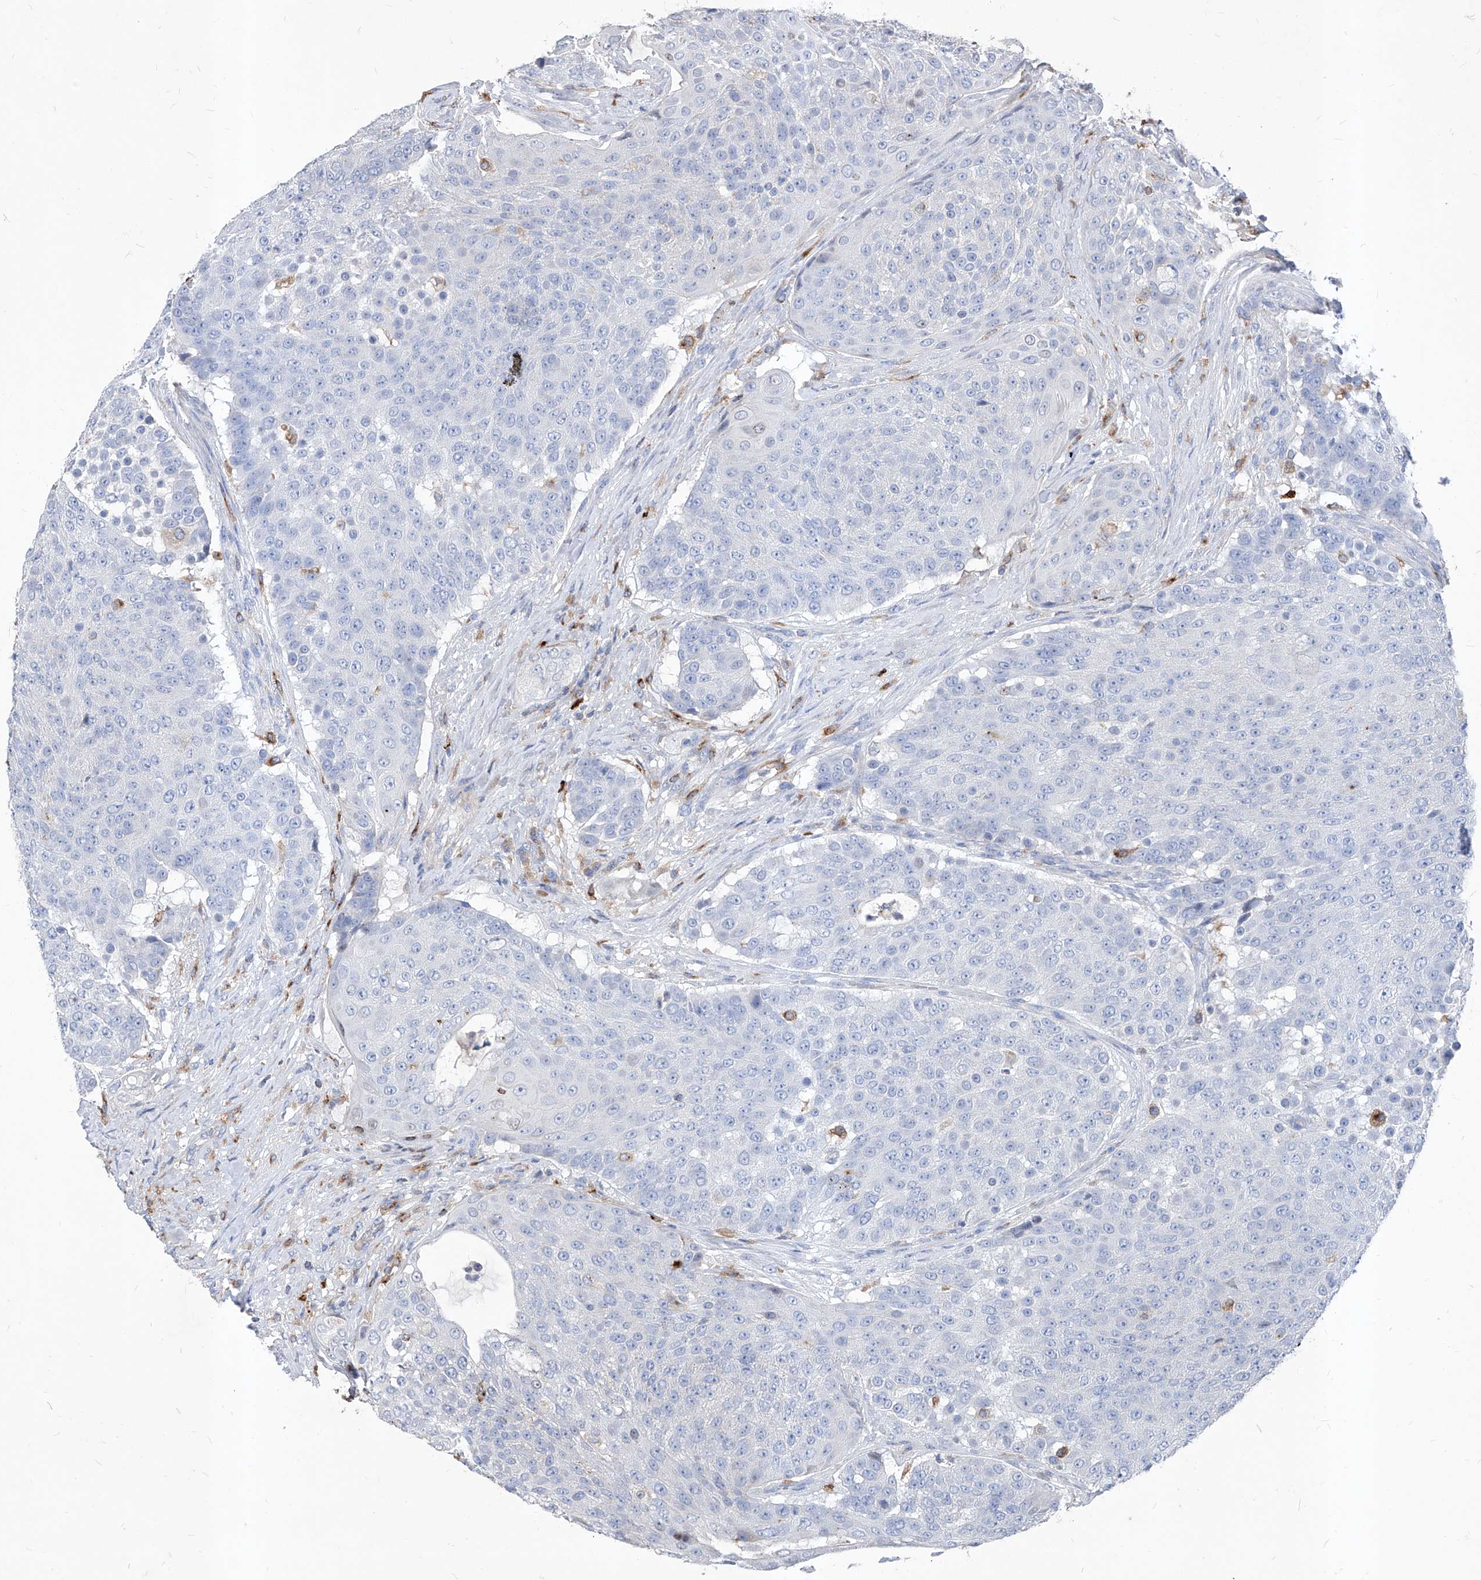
{"staining": {"intensity": "negative", "quantity": "none", "location": "none"}, "tissue": "urothelial cancer", "cell_type": "Tumor cells", "image_type": "cancer", "snomed": [{"axis": "morphology", "description": "Urothelial carcinoma, High grade"}, {"axis": "topography", "description": "Urinary bladder"}], "caption": "This is an immunohistochemistry (IHC) histopathology image of urothelial cancer. There is no positivity in tumor cells.", "gene": "UBOX5", "patient": {"sex": "female", "age": 63}}